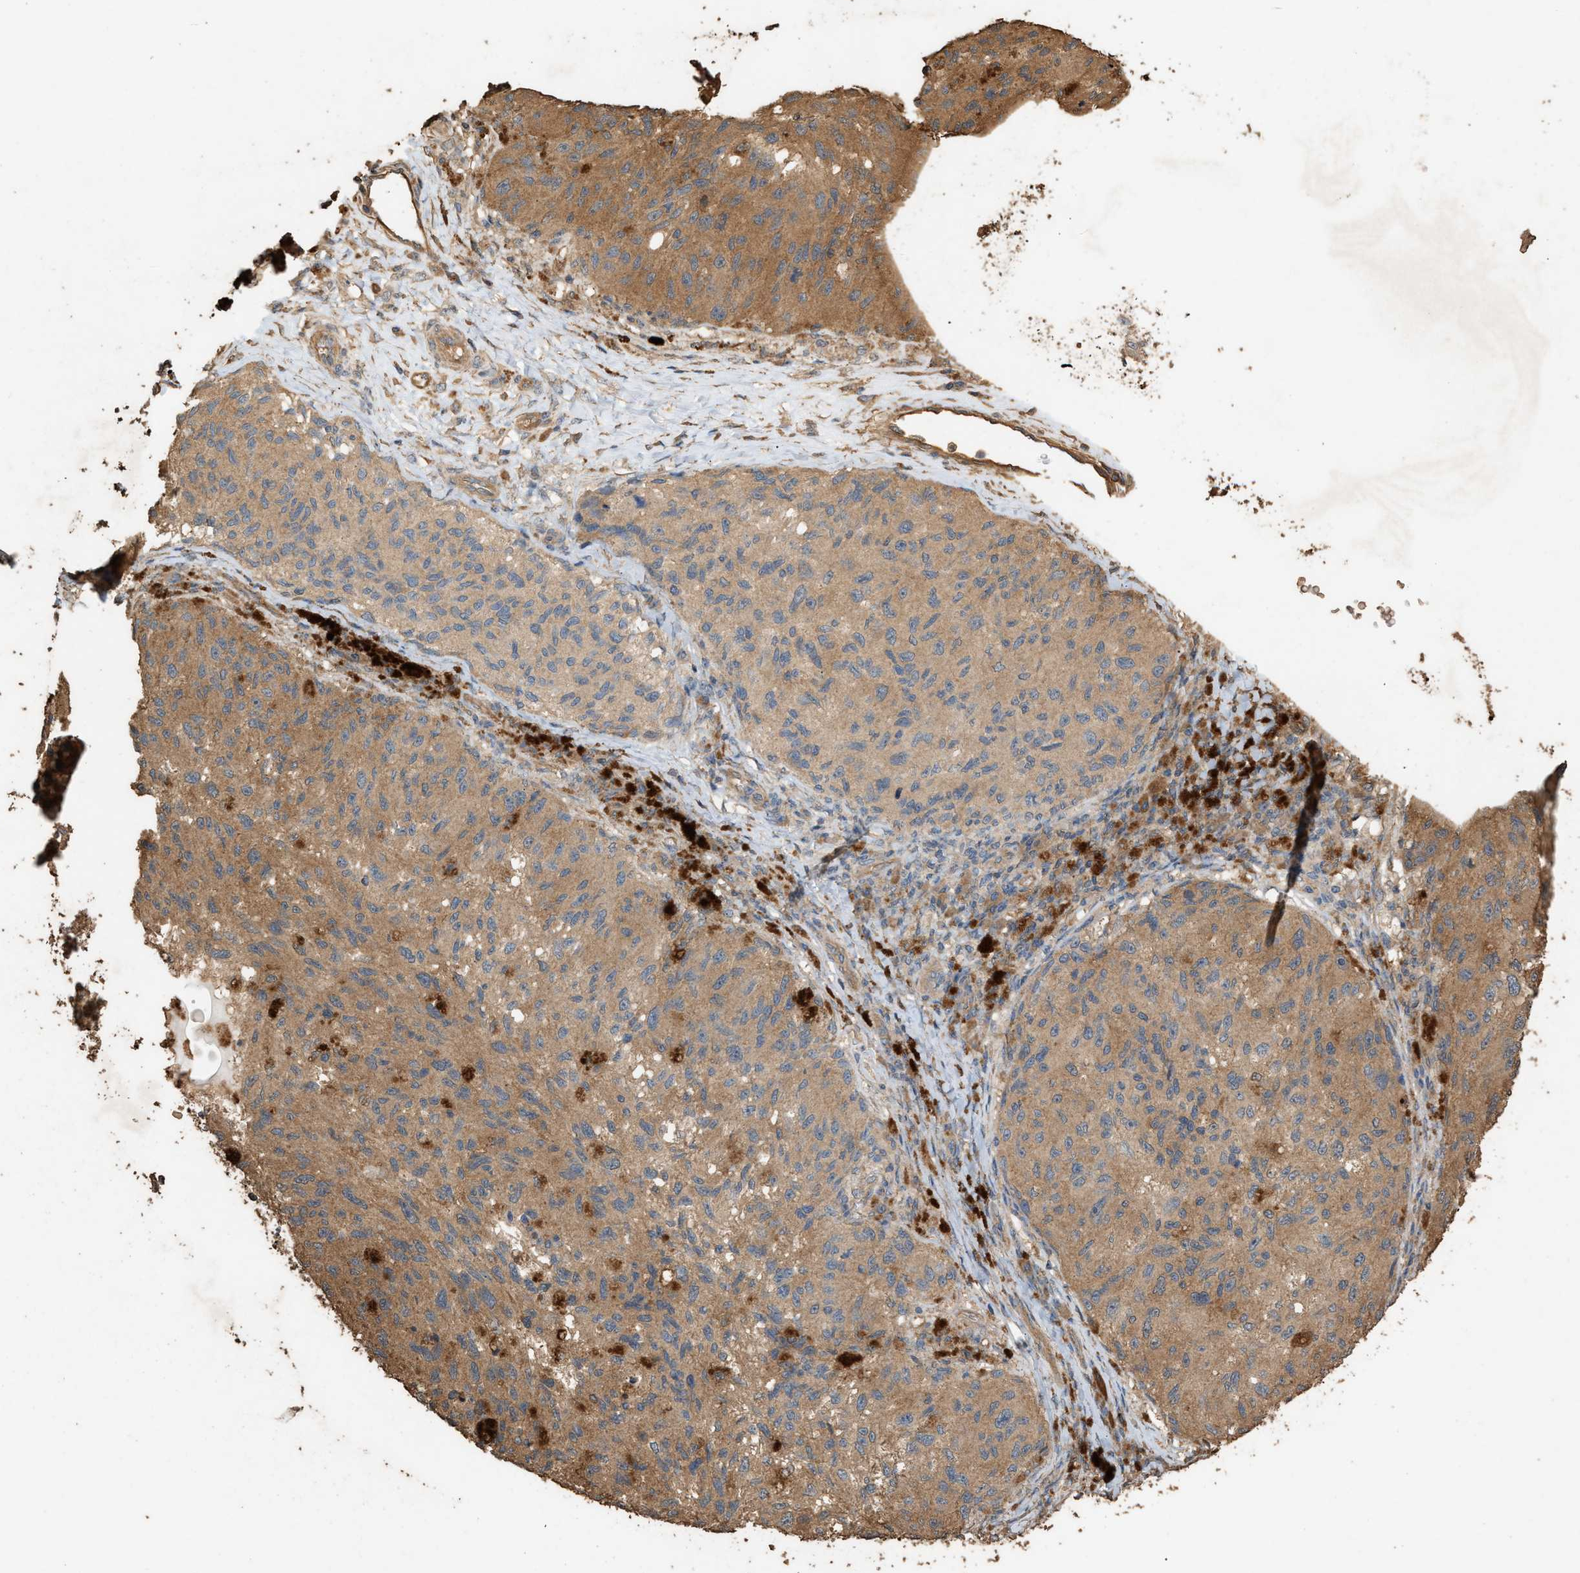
{"staining": {"intensity": "moderate", "quantity": ">75%", "location": "cytoplasmic/membranous"}, "tissue": "melanoma", "cell_type": "Tumor cells", "image_type": "cancer", "snomed": [{"axis": "morphology", "description": "Malignant melanoma, NOS"}, {"axis": "topography", "description": "Skin"}], "caption": "Protein expression analysis of human malignant melanoma reveals moderate cytoplasmic/membranous positivity in about >75% of tumor cells. The protein is stained brown, and the nuclei are stained in blue (DAB IHC with brightfield microscopy, high magnification).", "gene": "DCAF7", "patient": {"sex": "female", "age": 73}}